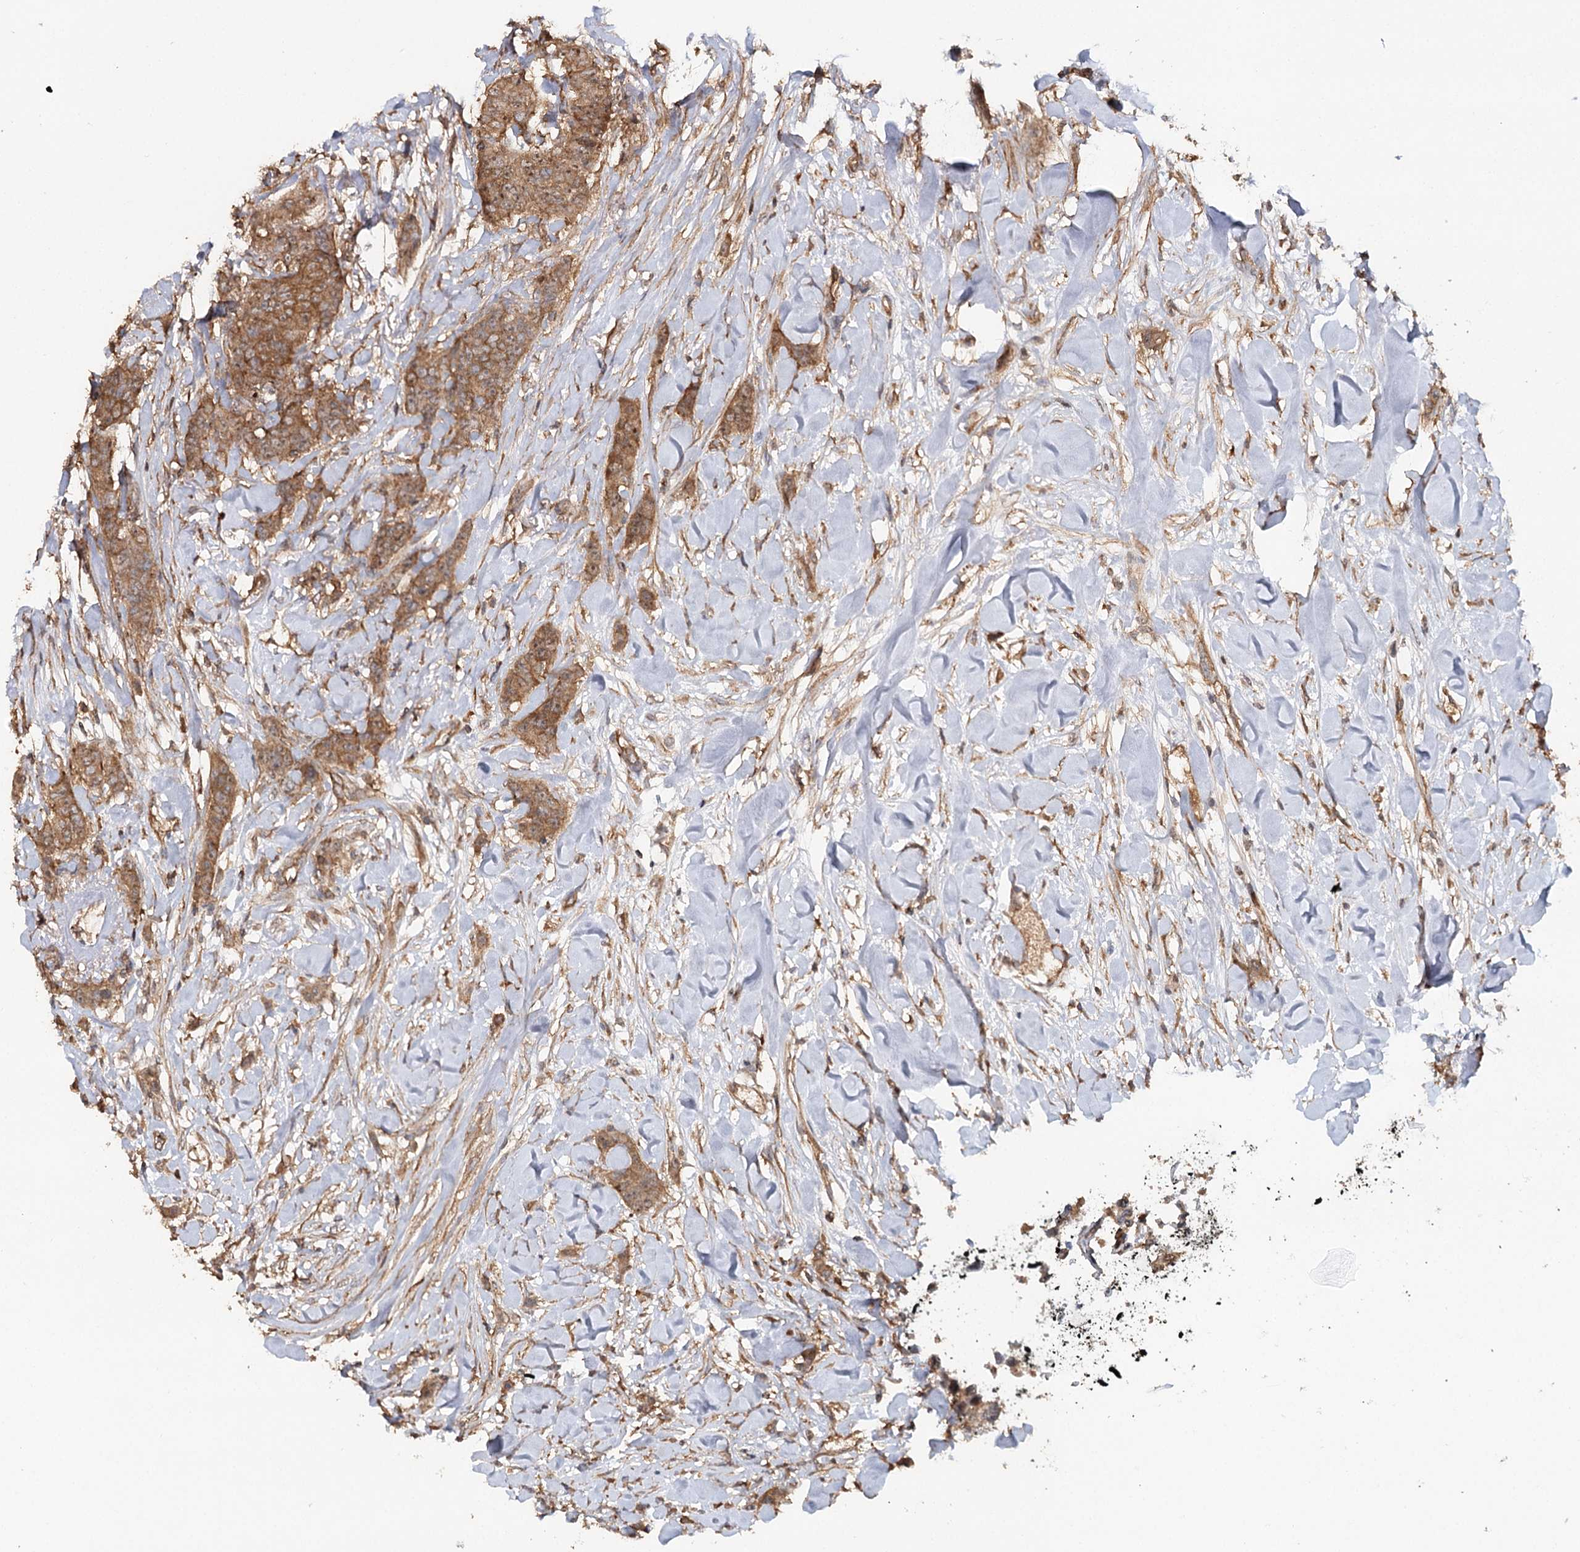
{"staining": {"intensity": "moderate", "quantity": ">75%", "location": "cytoplasmic/membranous"}, "tissue": "breast cancer", "cell_type": "Tumor cells", "image_type": "cancer", "snomed": [{"axis": "morphology", "description": "Duct carcinoma"}, {"axis": "topography", "description": "Breast"}], "caption": "A medium amount of moderate cytoplasmic/membranous positivity is seen in about >75% of tumor cells in breast invasive ductal carcinoma tissue.", "gene": "BCR", "patient": {"sex": "female", "age": 40}}